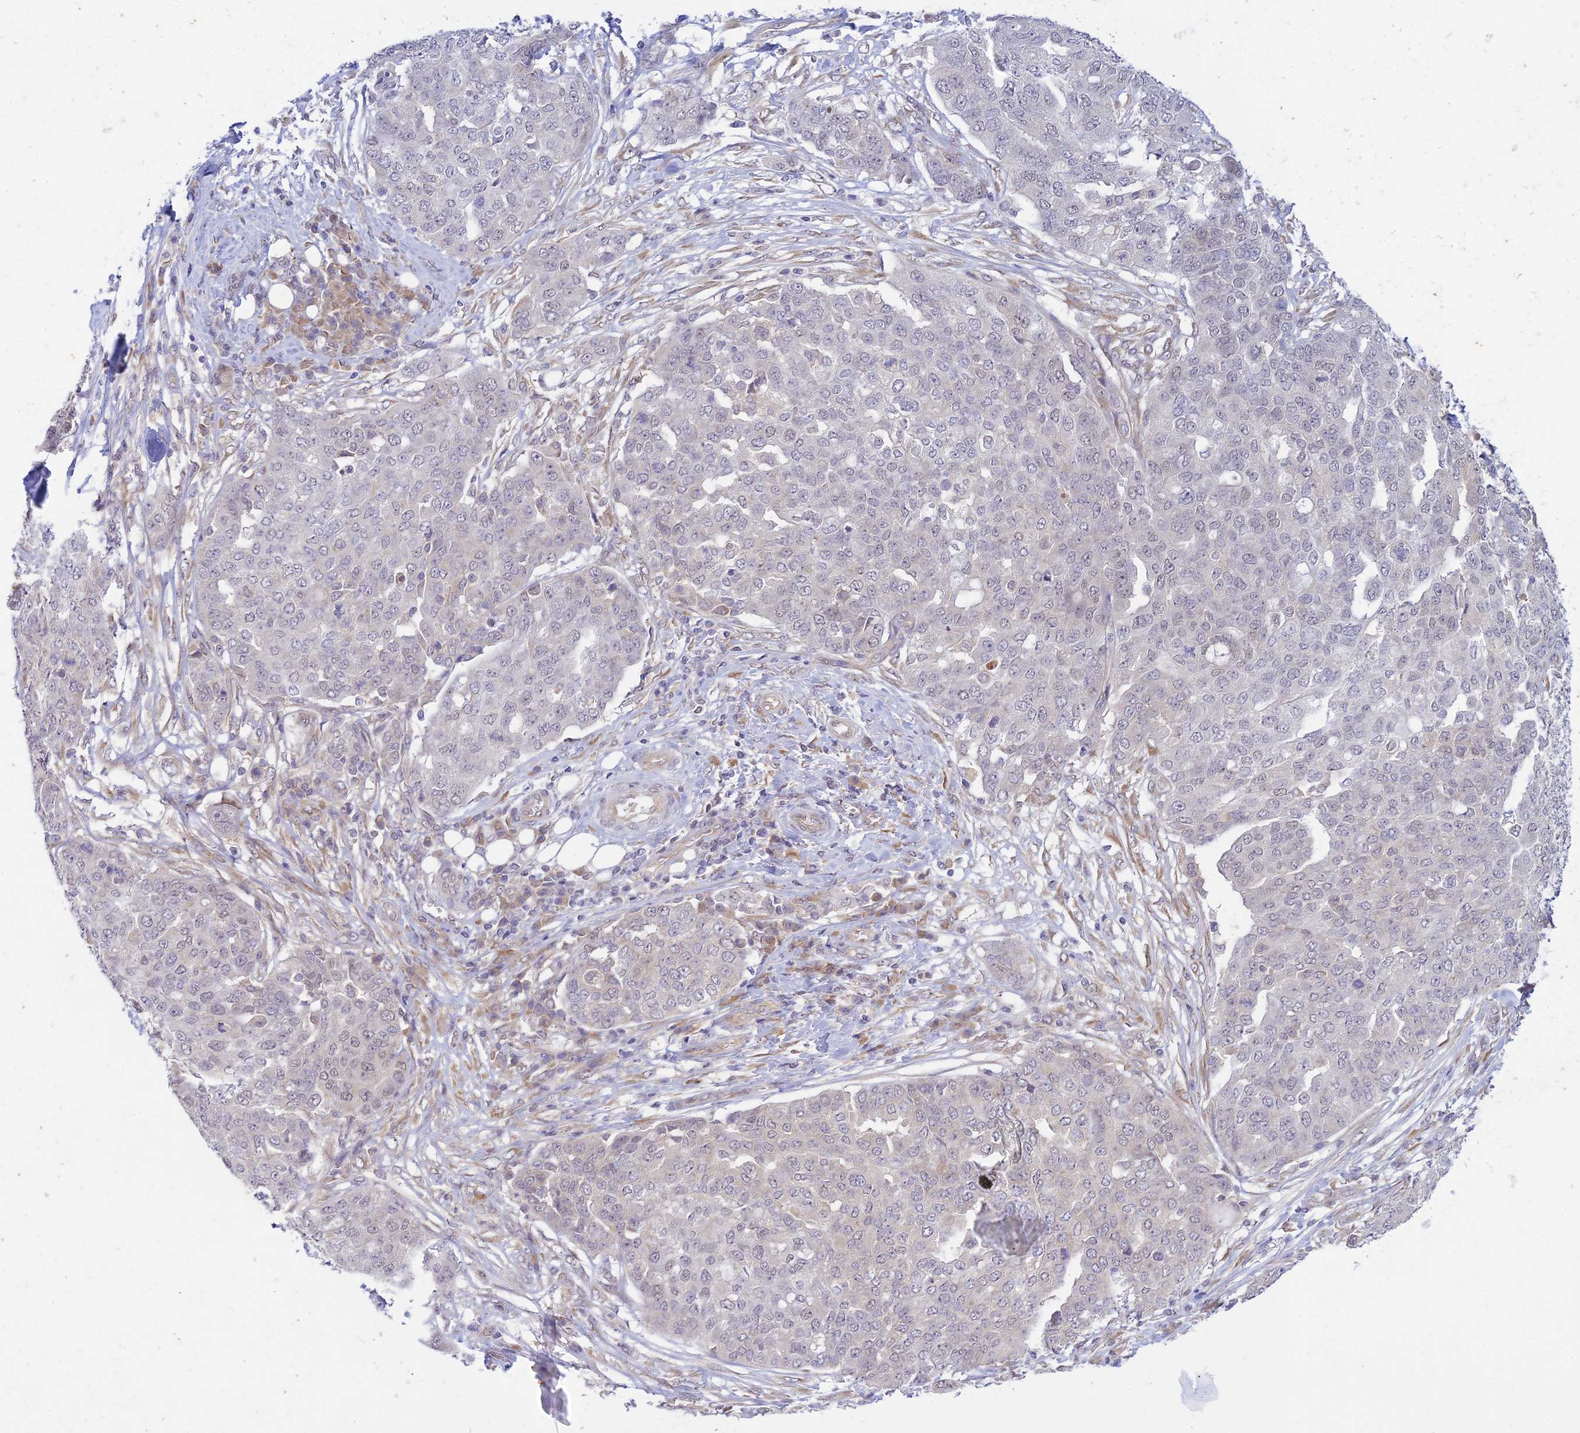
{"staining": {"intensity": "negative", "quantity": "none", "location": "none"}, "tissue": "ovarian cancer", "cell_type": "Tumor cells", "image_type": "cancer", "snomed": [{"axis": "morphology", "description": "Cystadenocarcinoma, serous, NOS"}, {"axis": "topography", "description": "Soft tissue"}, {"axis": "topography", "description": "Ovary"}], "caption": "The immunohistochemistry (IHC) histopathology image has no significant positivity in tumor cells of ovarian serous cystadenocarcinoma tissue.", "gene": "SKIC8", "patient": {"sex": "female", "age": 57}}